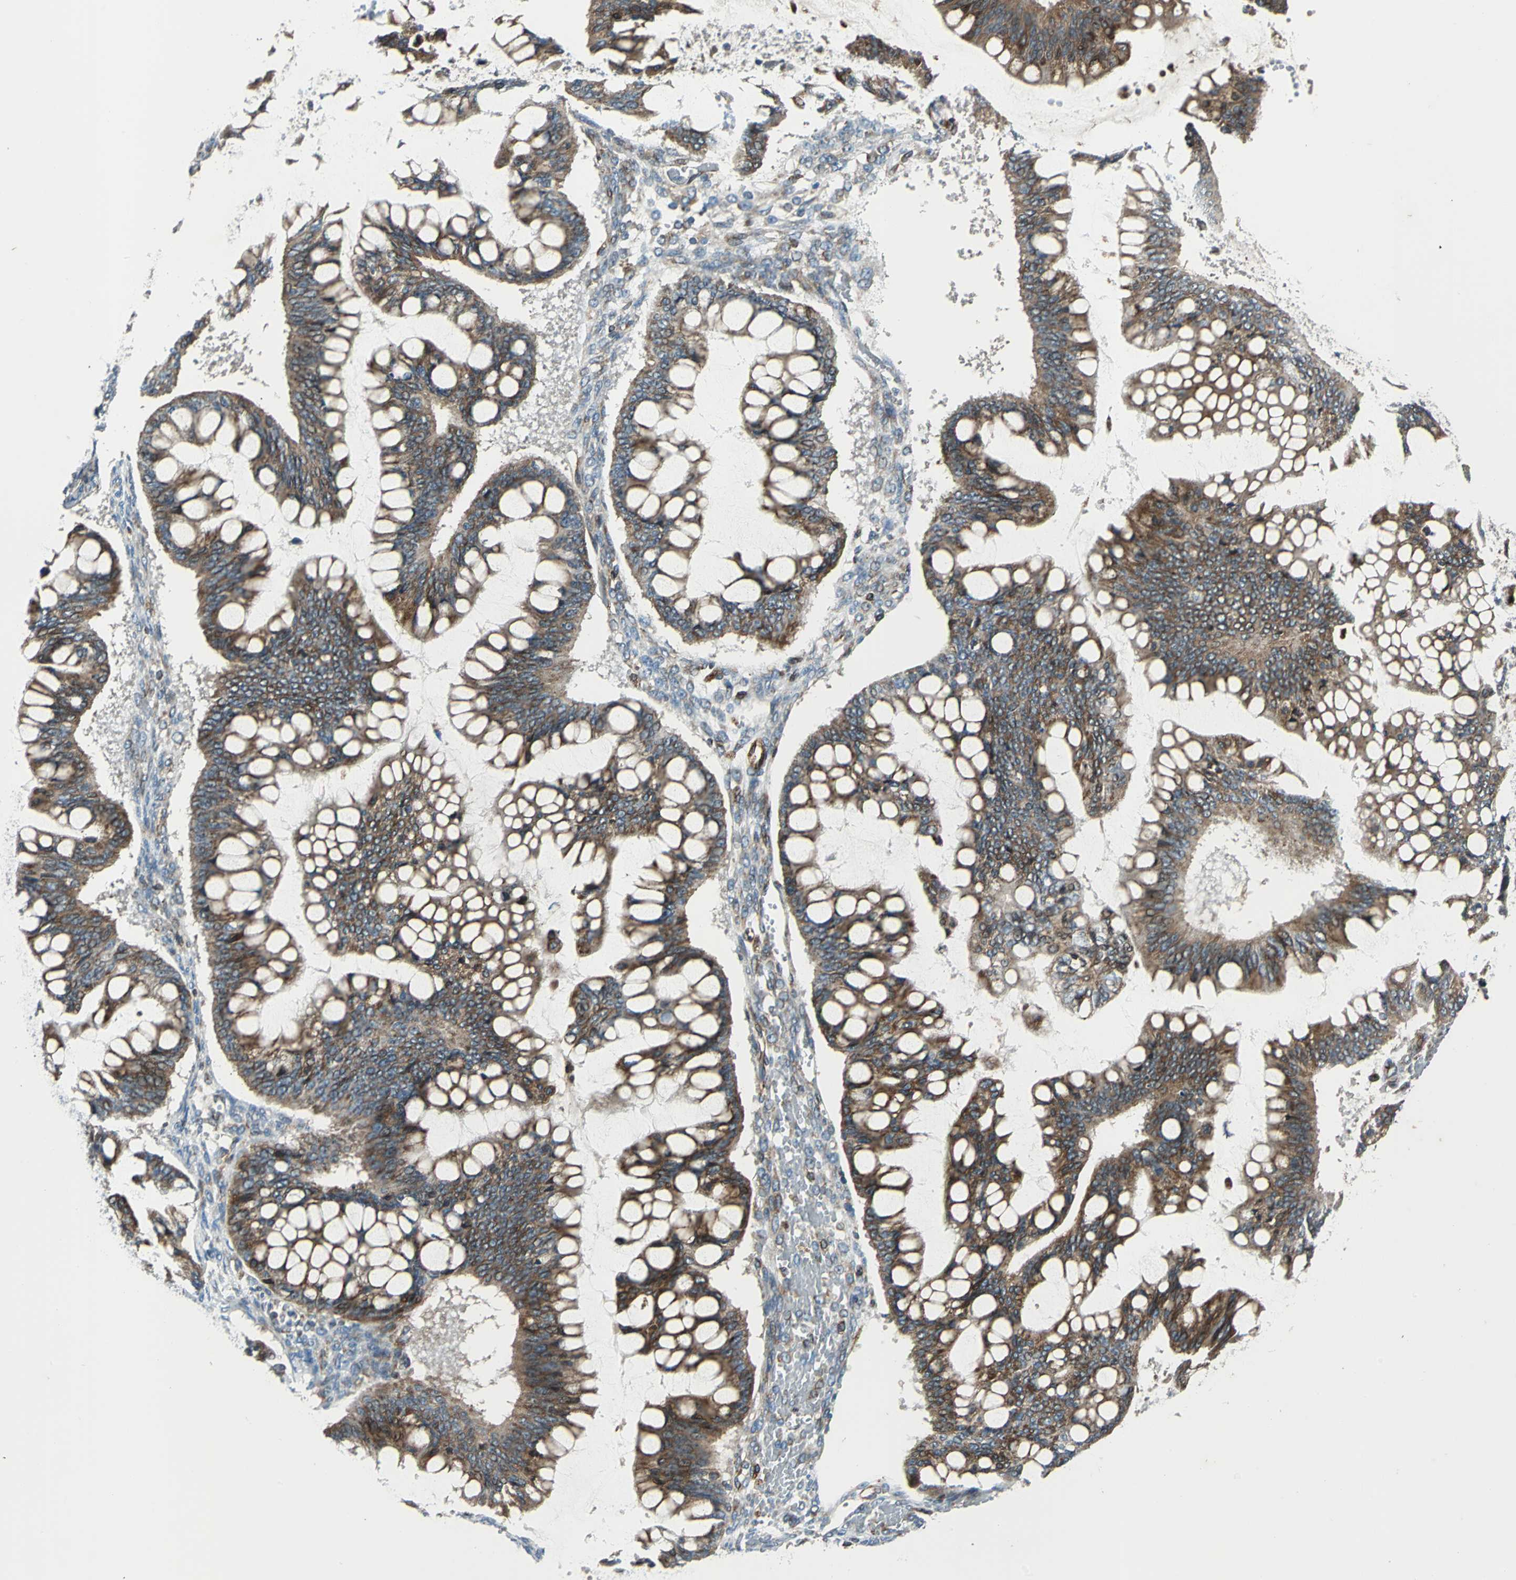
{"staining": {"intensity": "strong", "quantity": ">75%", "location": "cytoplasmic/membranous"}, "tissue": "ovarian cancer", "cell_type": "Tumor cells", "image_type": "cancer", "snomed": [{"axis": "morphology", "description": "Cystadenocarcinoma, mucinous, NOS"}, {"axis": "topography", "description": "Ovary"}], "caption": "This image reveals immunohistochemistry (IHC) staining of human ovarian cancer, with high strong cytoplasmic/membranous positivity in about >75% of tumor cells.", "gene": "HTATIP2", "patient": {"sex": "female", "age": 73}}